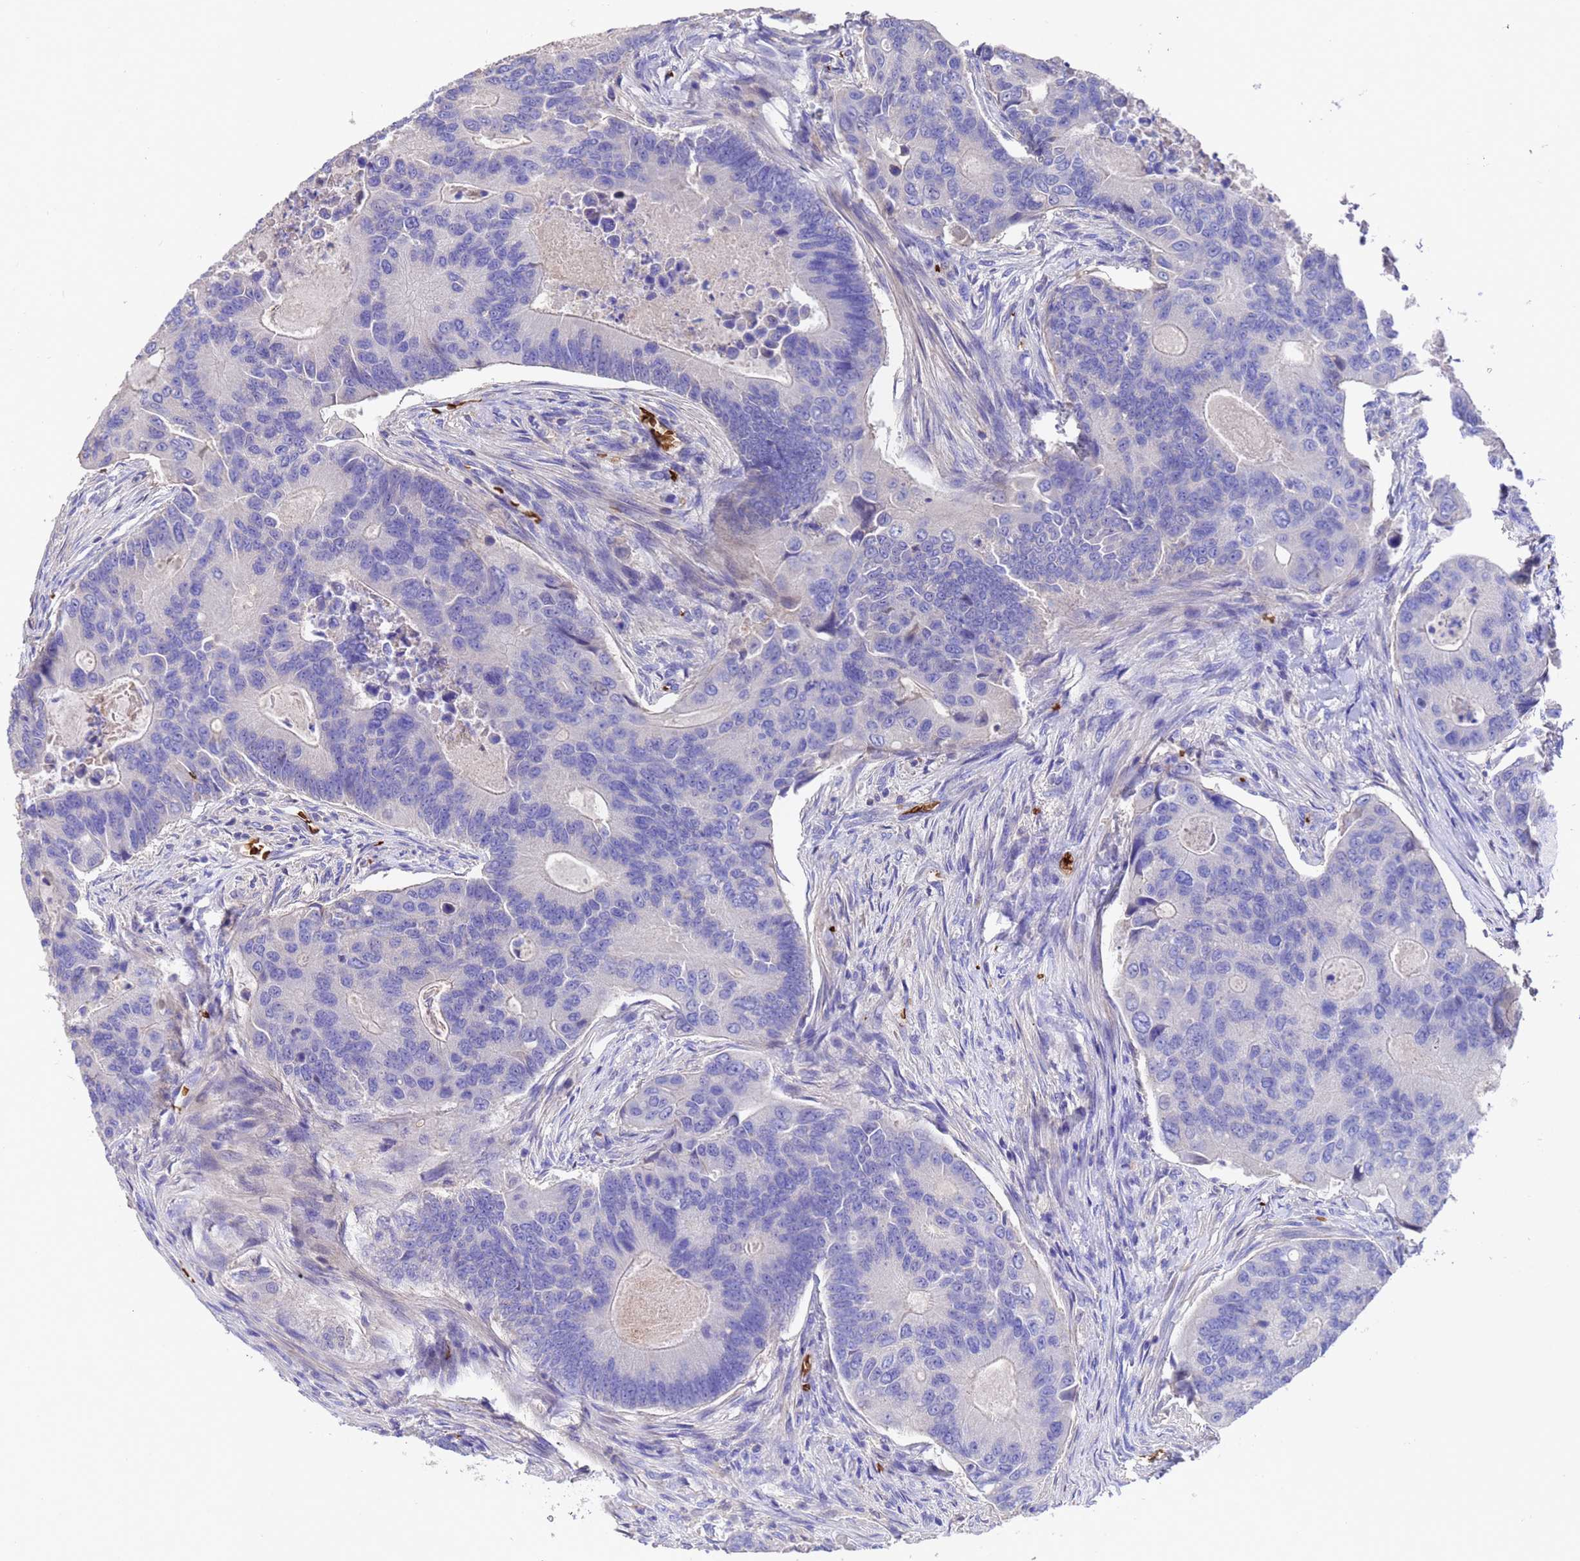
{"staining": {"intensity": "negative", "quantity": "none", "location": "none"}, "tissue": "colorectal cancer", "cell_type": "Tumor cells", "image_type": "cancer", "snomed": [{"axis": "morphology", "description": "Adenocarcinoma, NOS"}, {"axis": "topography", "description": "Colon"}], "caption": "High magnification brightfield microscopy of colorectal adenocarcinoma stained with DAB (brown) and counterstained with hematoxylin (blue): tumor cells show no significant positivity. (DAB IHC visualized using brightfield microscopy, high magnification).", "gene": "ELP6", "patient": {"sex": "female", "age": 67}}